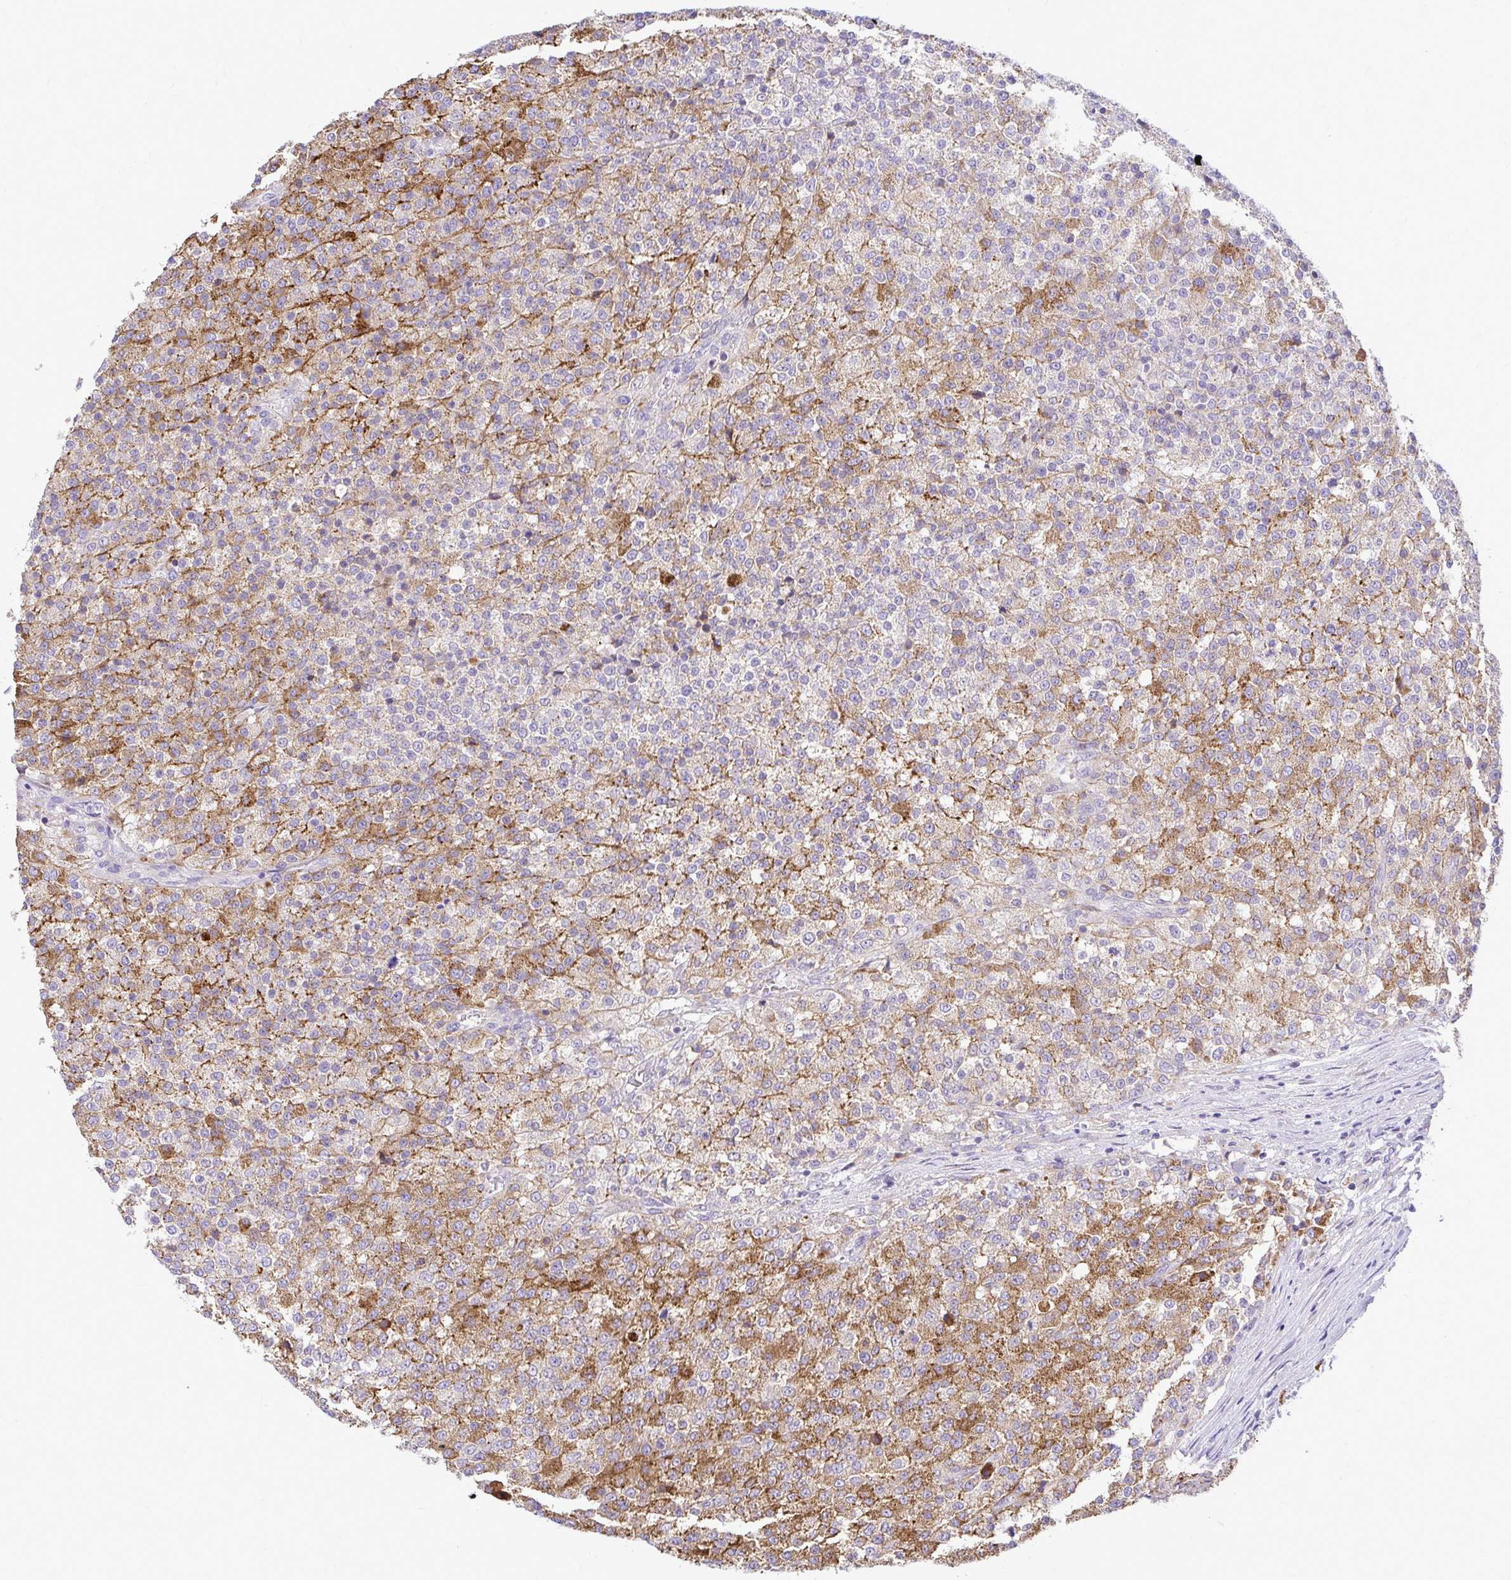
{"staining": {"intensity": "moderate", "quantity": "25%-75%", "location": "cytoplasmic/membranous"}, "tissue": "testis cancer", "cell_type": "Tumor cells", "image_type": "cancer", "snomed": [{"axis": "morphology", "description": "Seminoma, NOS"}, {"axis": "topography", "description": "Testis"}], "caption": "Testis cancer (seminoma) was stained to show a protein in brown. There is medium levels of moderate cytoplasmic/membranous expression in approximately 25%-75% of tumor cells. (DAB = brown stain, brightfield microscopy at high magnification).", "gene": "PKN3", "patient": {"sex": "male", "age": 59}}